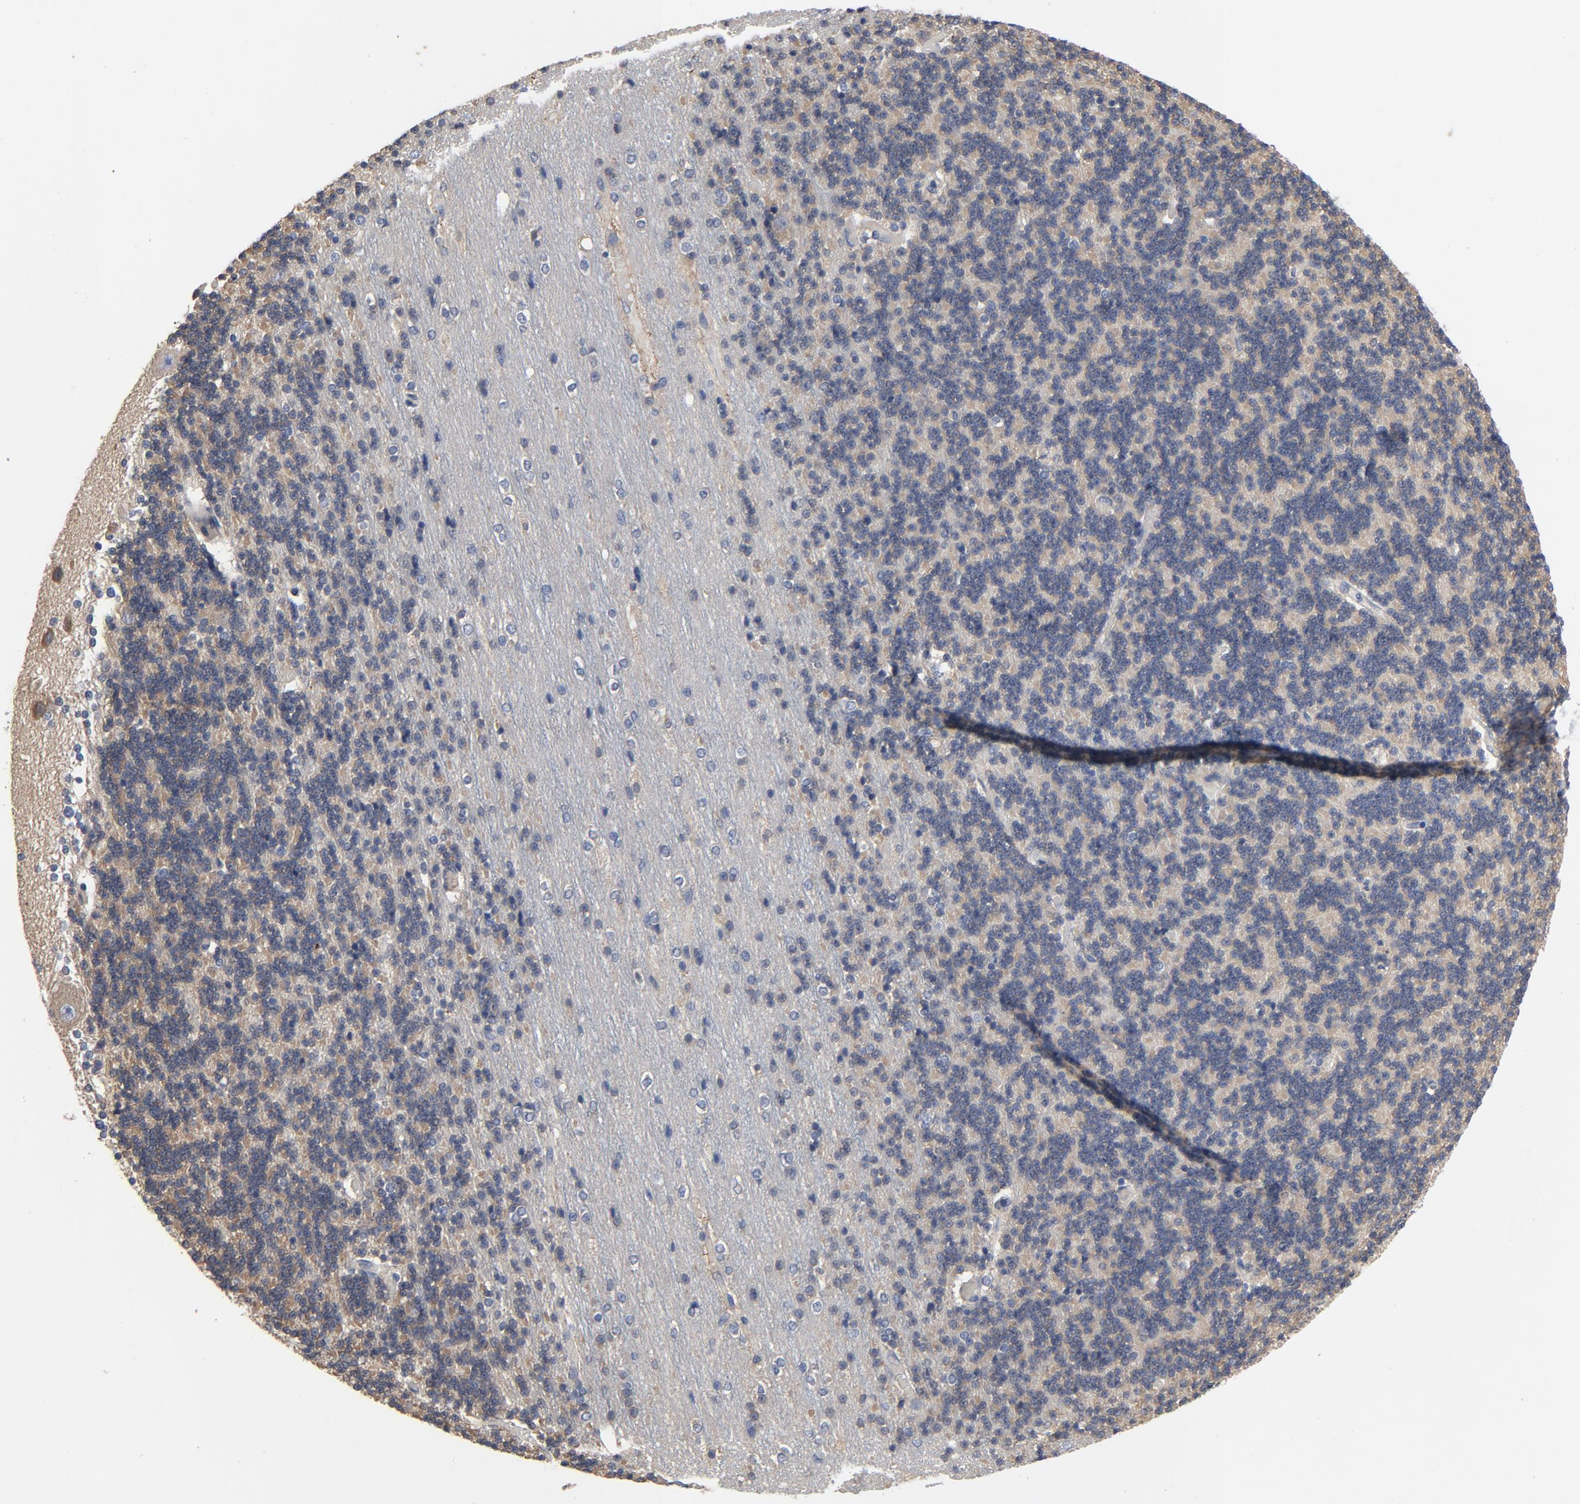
{"staining": {"intensity": "moderate", "quantity": "25%-75%", "location": "cytoplasmic/membranous"}, "tissue": "cerebellum", "cell_type": "Cells in granular layer", "image_type": "normal", "snomed": [{"axis": "morphology", "description": "Normal tissue, NOS"}, {"axis": "topography", "description": "Cerebellum"}], "caption": "The photomicrograph reveals immunohistochemical staining of unremarkable cerebellum. There is moderate cytoplasmic/membranous positivity is appreciated in about 25%-75% of cells in granular layer. (brown staining indicates protein expression, while blue staining denotes nuclei).", "gene": "DYNLT3", "patient": {"sex": "female", "age": 54}}